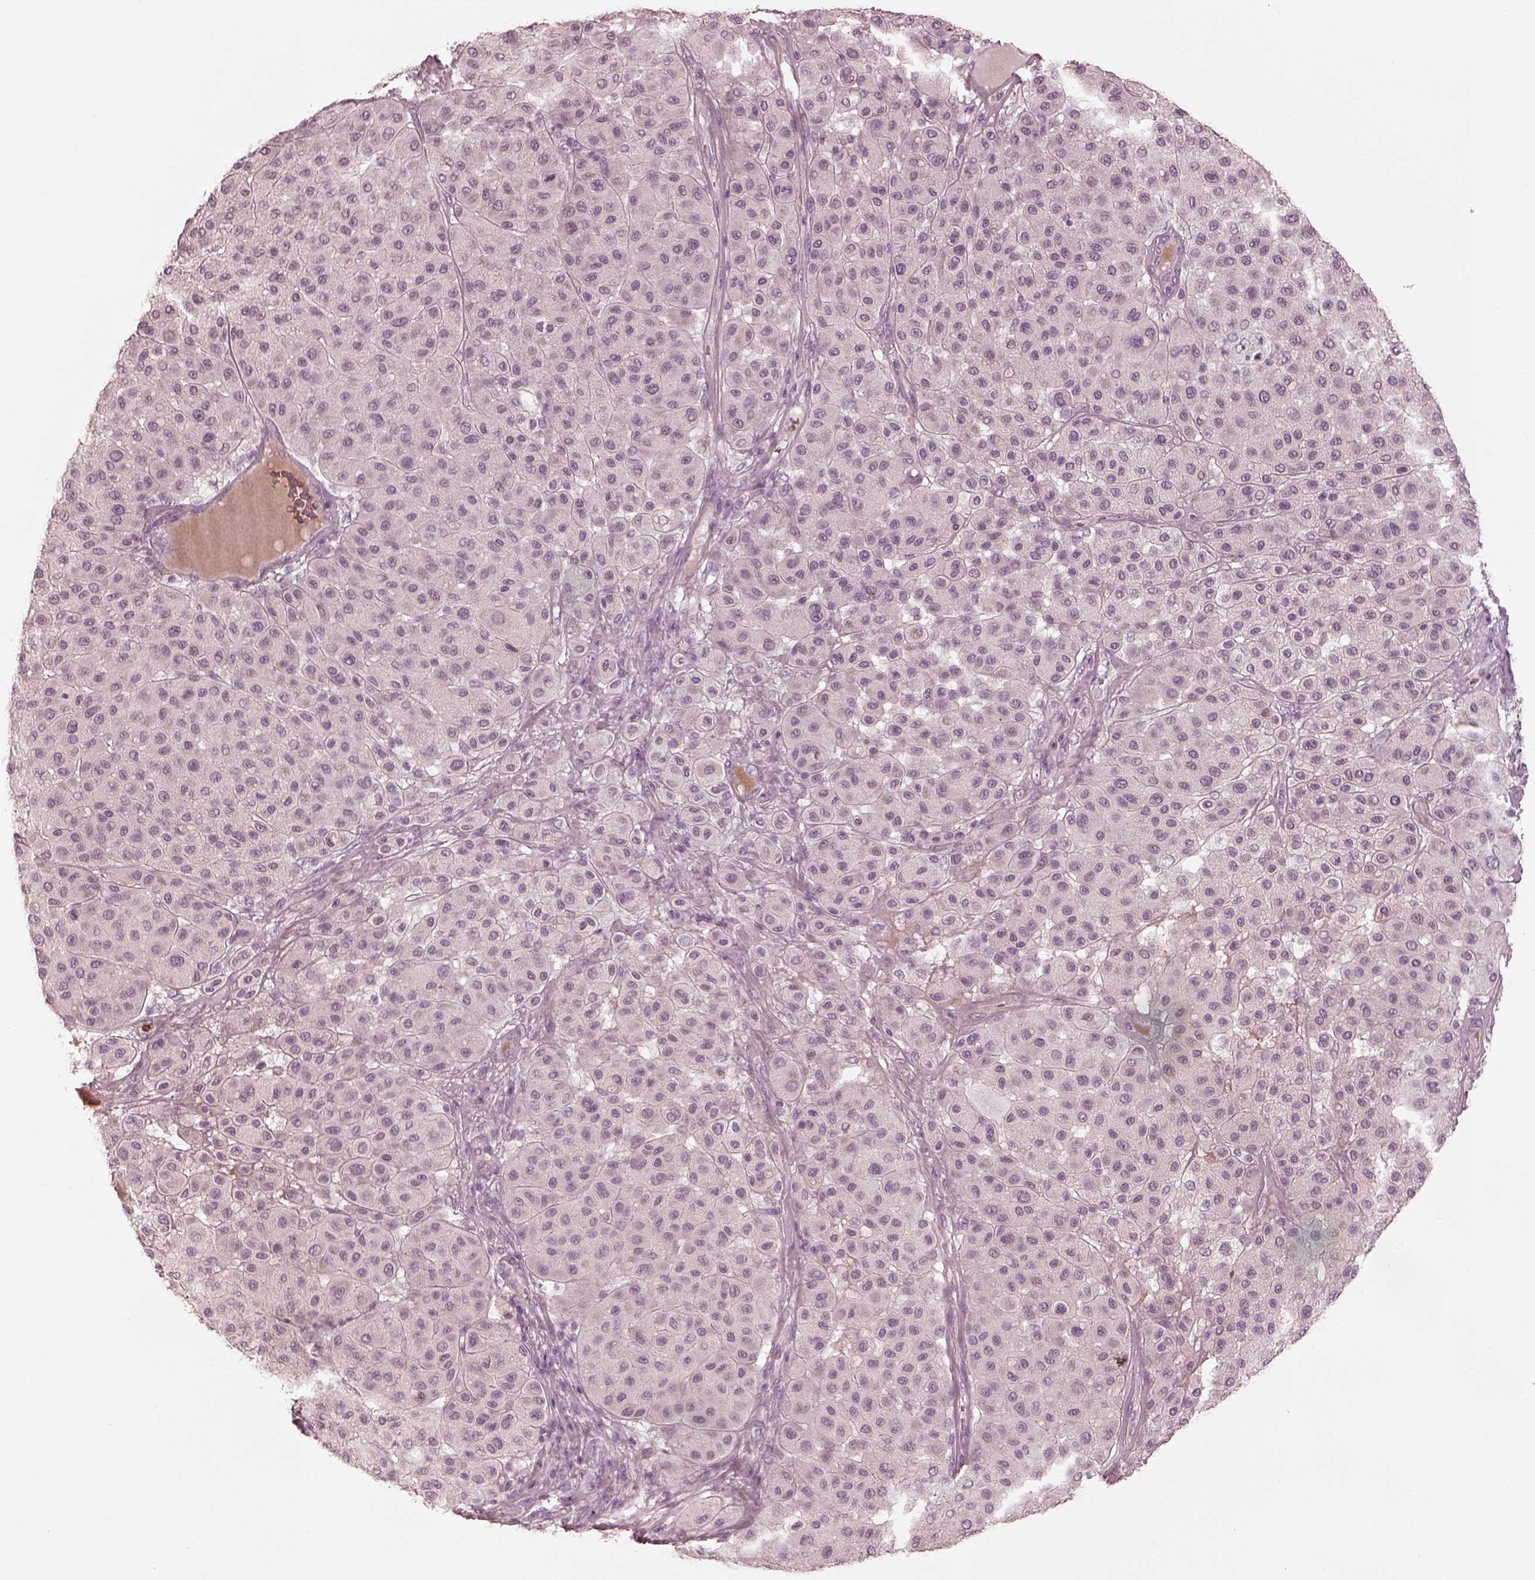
{"staining": {"intensity": "negative", "quantity": "none", "location": "none"}, "tissue": "melanoma", "cell_type": "Tumor cells", "image_type": "cancer", "snomed": [{"axis": "morphology", "description": "Malignant melanoma, Metastatic site"}, {"axis": "topography", "description": "Smooth muscle"}], "caption": "An image of melanoma stained for a protein shows no brown staining in tumor cells.", "gene": "ANKLE1", "patient": {"sex": "male", "age": 41}}